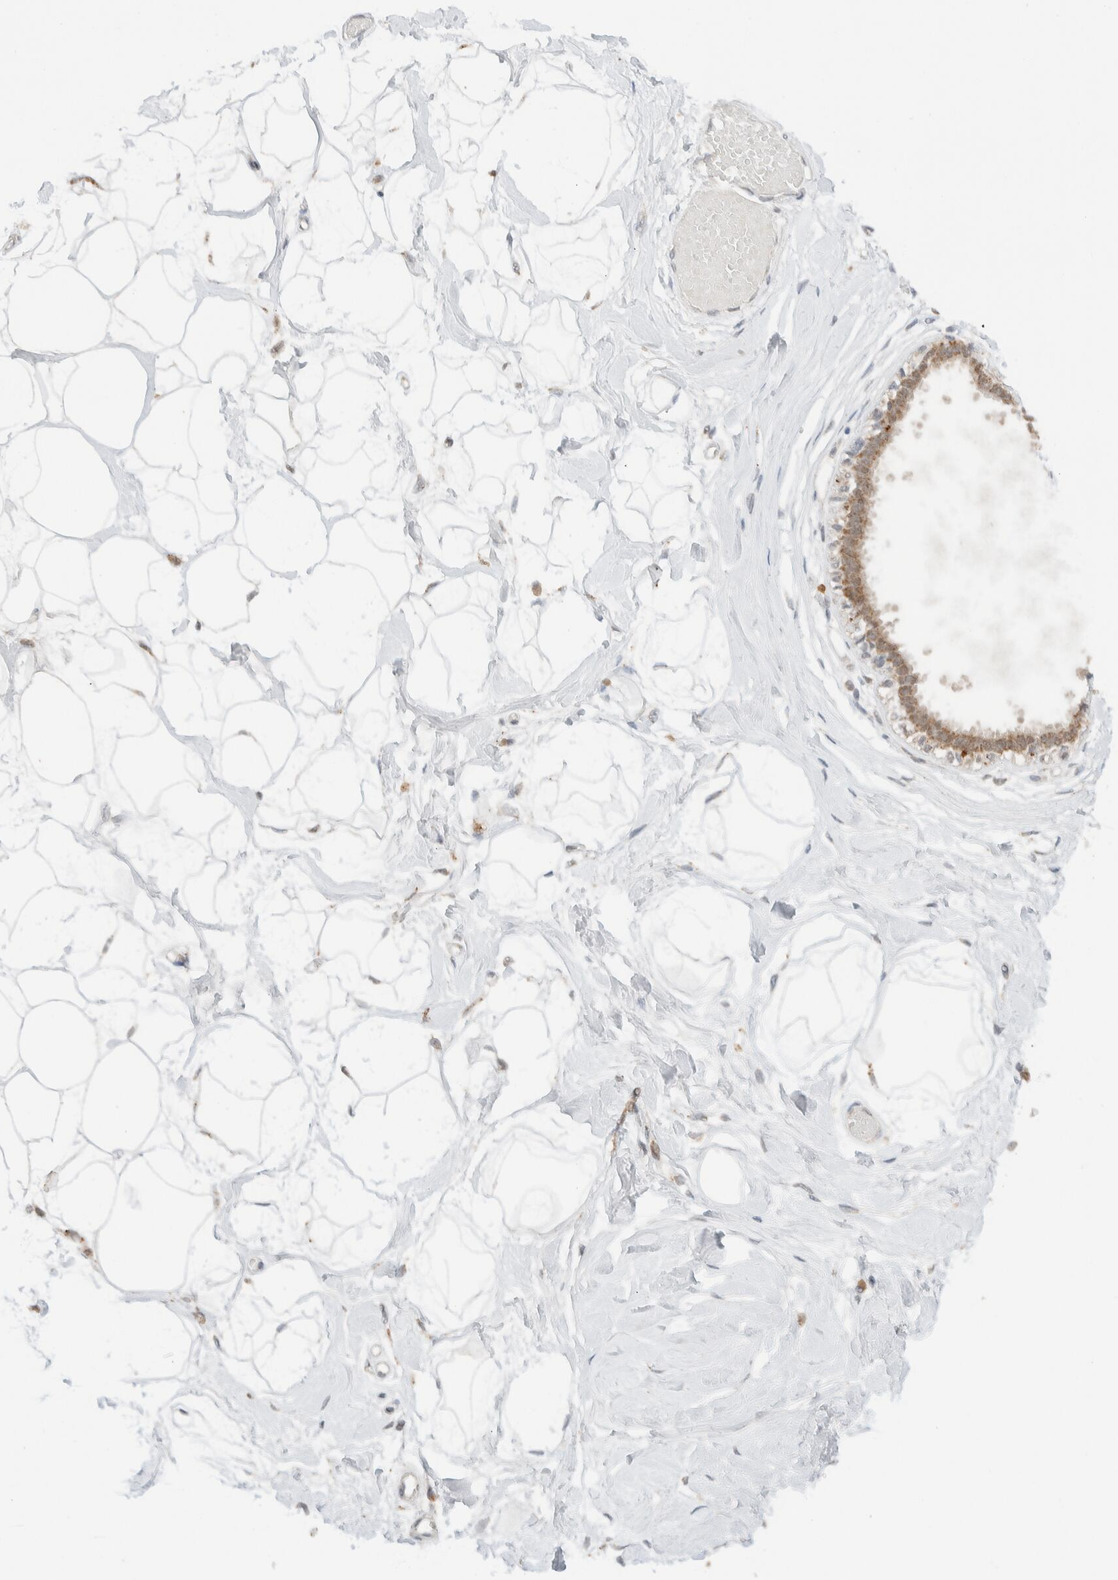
{"staining": {"intensity": "moderate", "quantity": ">75%", "location": "cytoplasmic/membranous"}, "tissue": "breast", "cell_type": "Adipocytes", "image_type": "normal", "snomed": [{"axis": "morphology", "description": "Normal tissue, NOS"}, {"axis": "topography", "description": "Breast"}], "caption": "Benign breast was stained to show a protein in brown. There is medium levels of moderate cytoplasmic/membranous expression in approximately >75% of adipocytes. (IHC, brightfield microscopy, high magnification).", "gene": "MRPL41", "patient": {"sex": "female", "age": 45}}